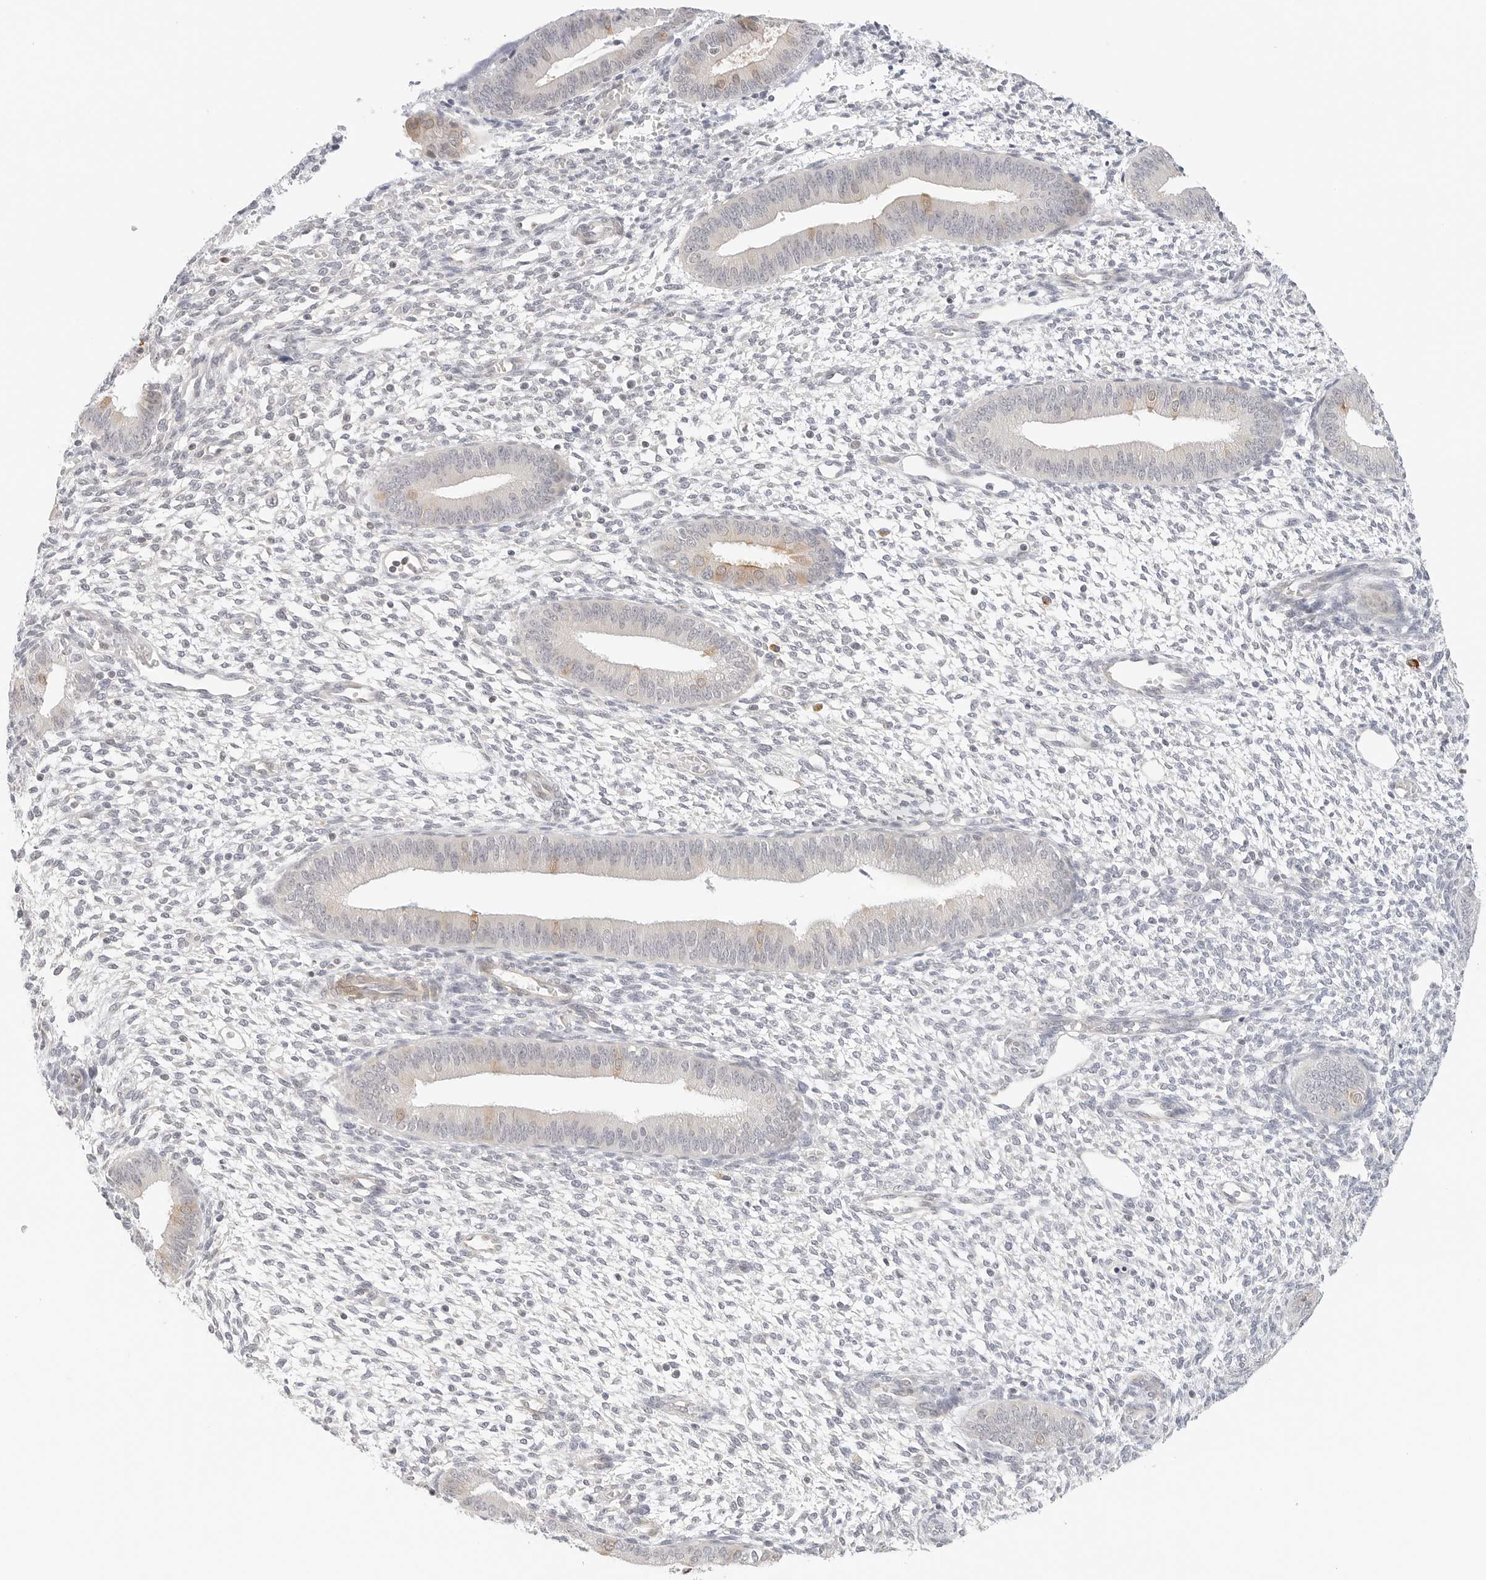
{"staining": {"intensity": "negative", "quantity": "none", "location": "none"}, "tissue": "endometrium", "cell_type": "Cells in endometrial stroma", "image_type": "normal", "snomed": [{"axis": "morphology", "description": "Normal tissue, NOS"}, {"axis": "topography", "description": "Endometrium"}], "caption": "Immunohistochemistry (IHC) of unremarkable human endometrium exhibits no positivity in cells in endometrial stroma.", "gene": "TEKT2", "patient": {"sex": "female", "age": 46}}